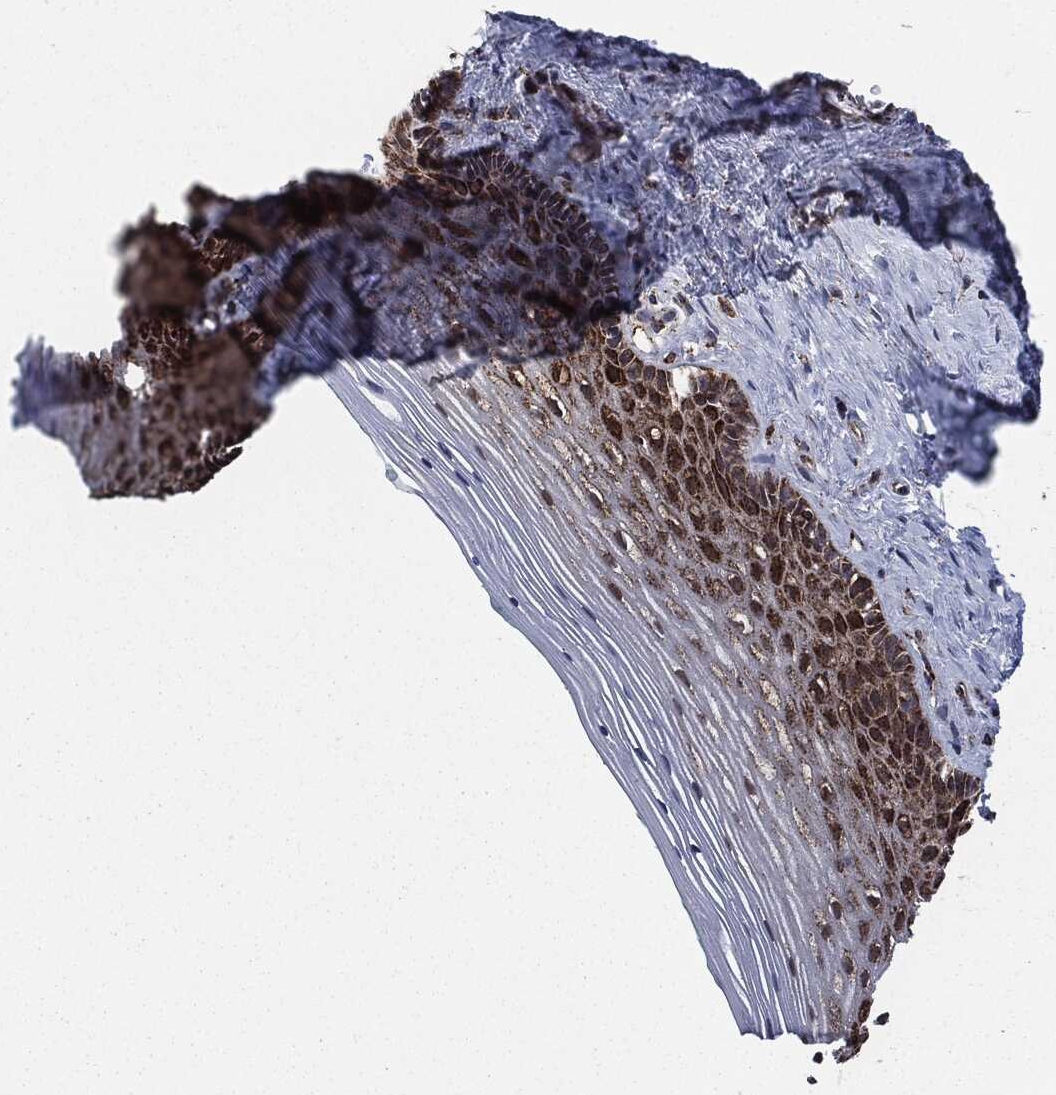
{"staining": {"intensity": "strong", "quantity": ">75%", "location": "cytoplasmic/membranous"}, "tissue": "vagina", "cell_type": "Squamous epithelial cells", "image_type": "normal", "snomed": [{"axis": "morphology", "description": "Normal tissue, NOS"}, {"axis": "topography", "description": "Vagina"}], "caption": "The photomicrograph displays a brown stain indicating the presence of a protein in the cytoplasmic/membranous of squamous epithelial cells in vagina.", "gene": "FH", "patient": {"sex": "female", "age": 45}}